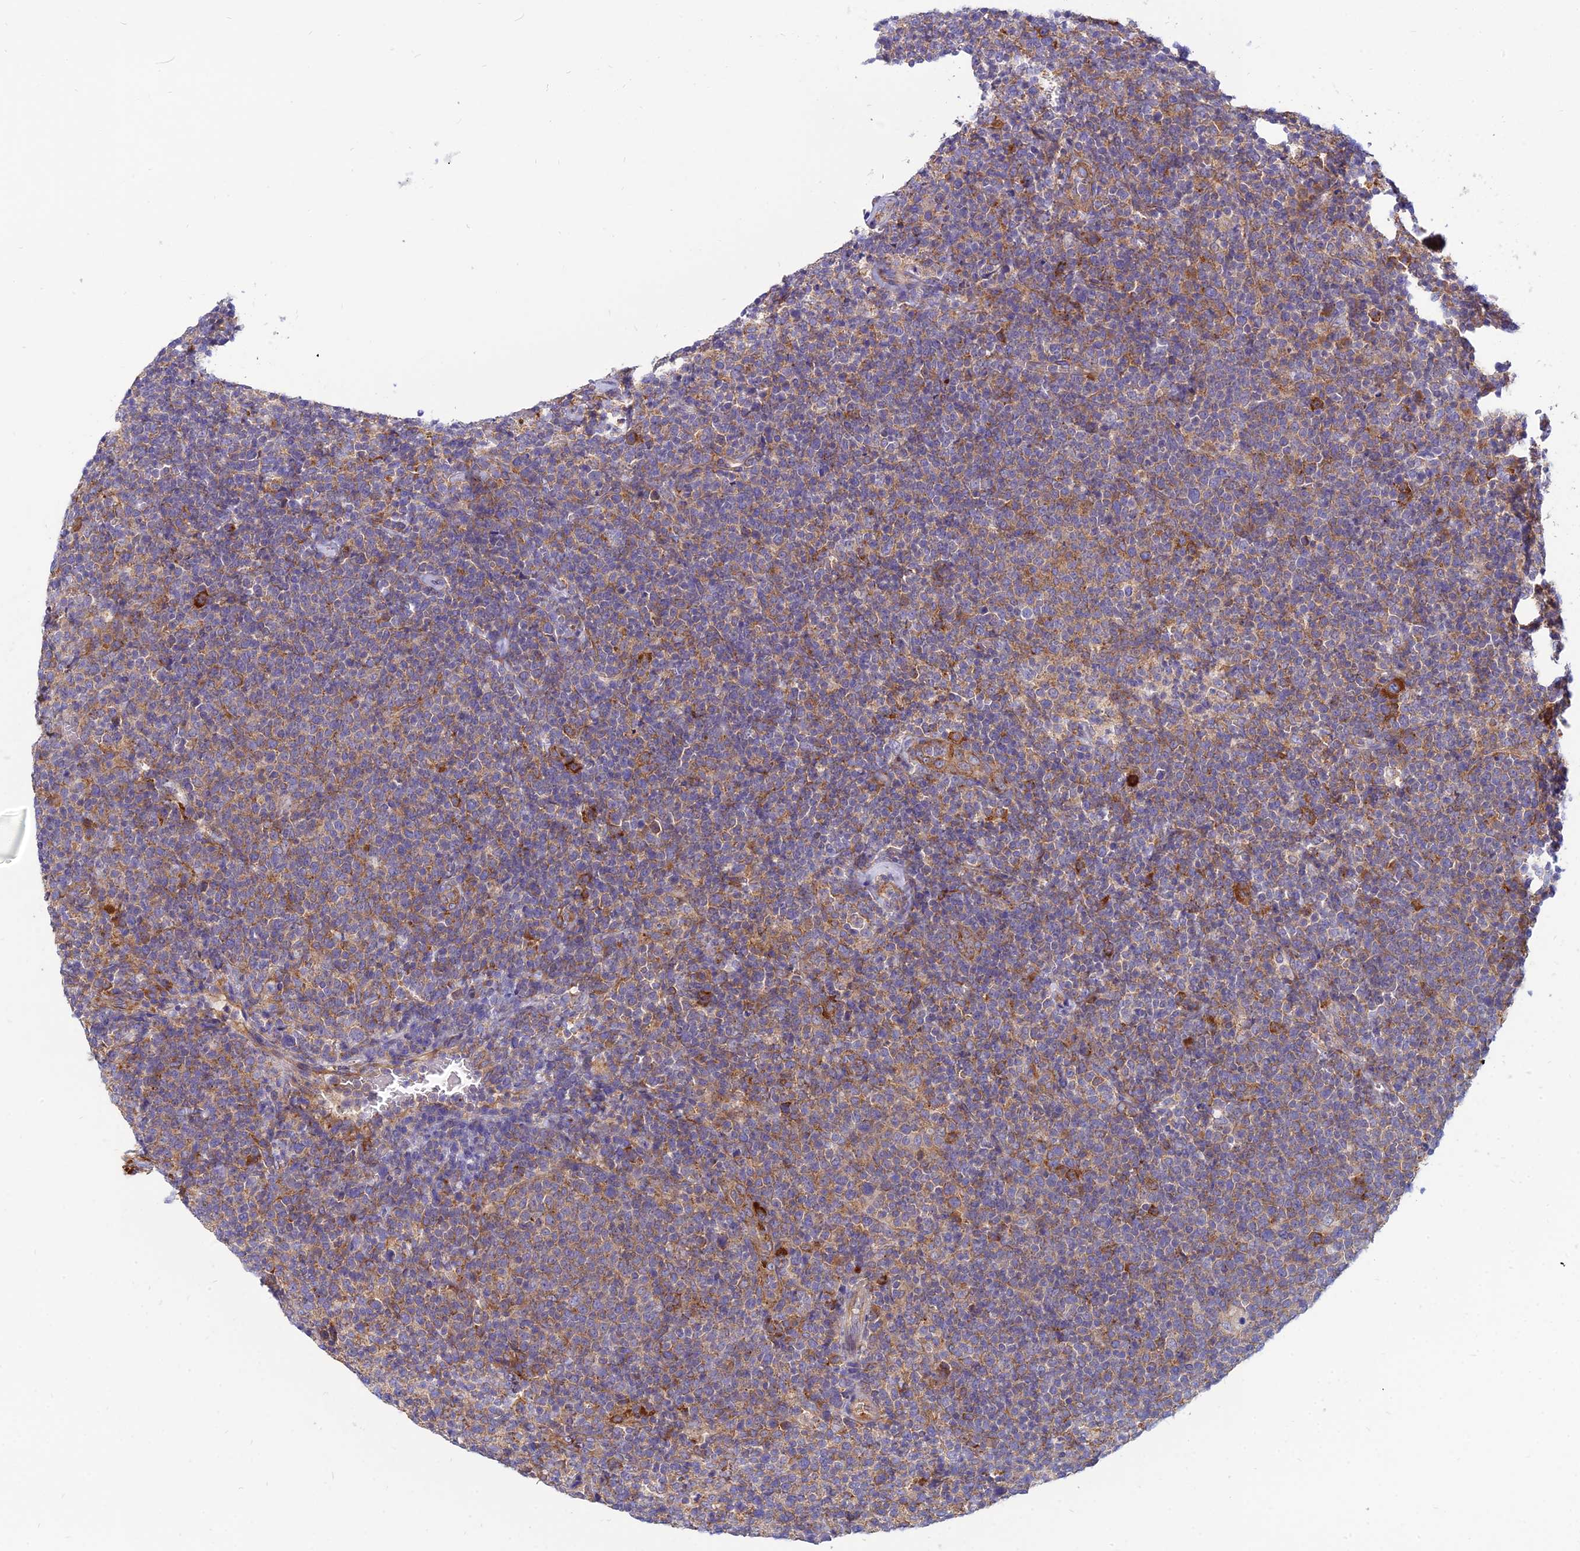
{"staining": {"intensity": "moderate", "quantity": ">75%", "location": "cytoplasmic/membranous"}, "tissue": "lymphoma", "cell_type": "Tumor cells", "image_type": "cancer", "snomed": [{"axis": "morphology", "description": "Malignant lymphoma, non-Hodgkin's type, High grade"}, {"axis": "topography", "description": "Lymph node"}], "caption": "Immunohistochemistry (DAB (3,3'-diaminobenzidine)) staining of lymphoma exhibits moderate cytoplasmic/membranous protein positivity in approximately >75% of tumor cells.", "gene": "TXLNA", "patient": {"sex": "male", "age": 61}}